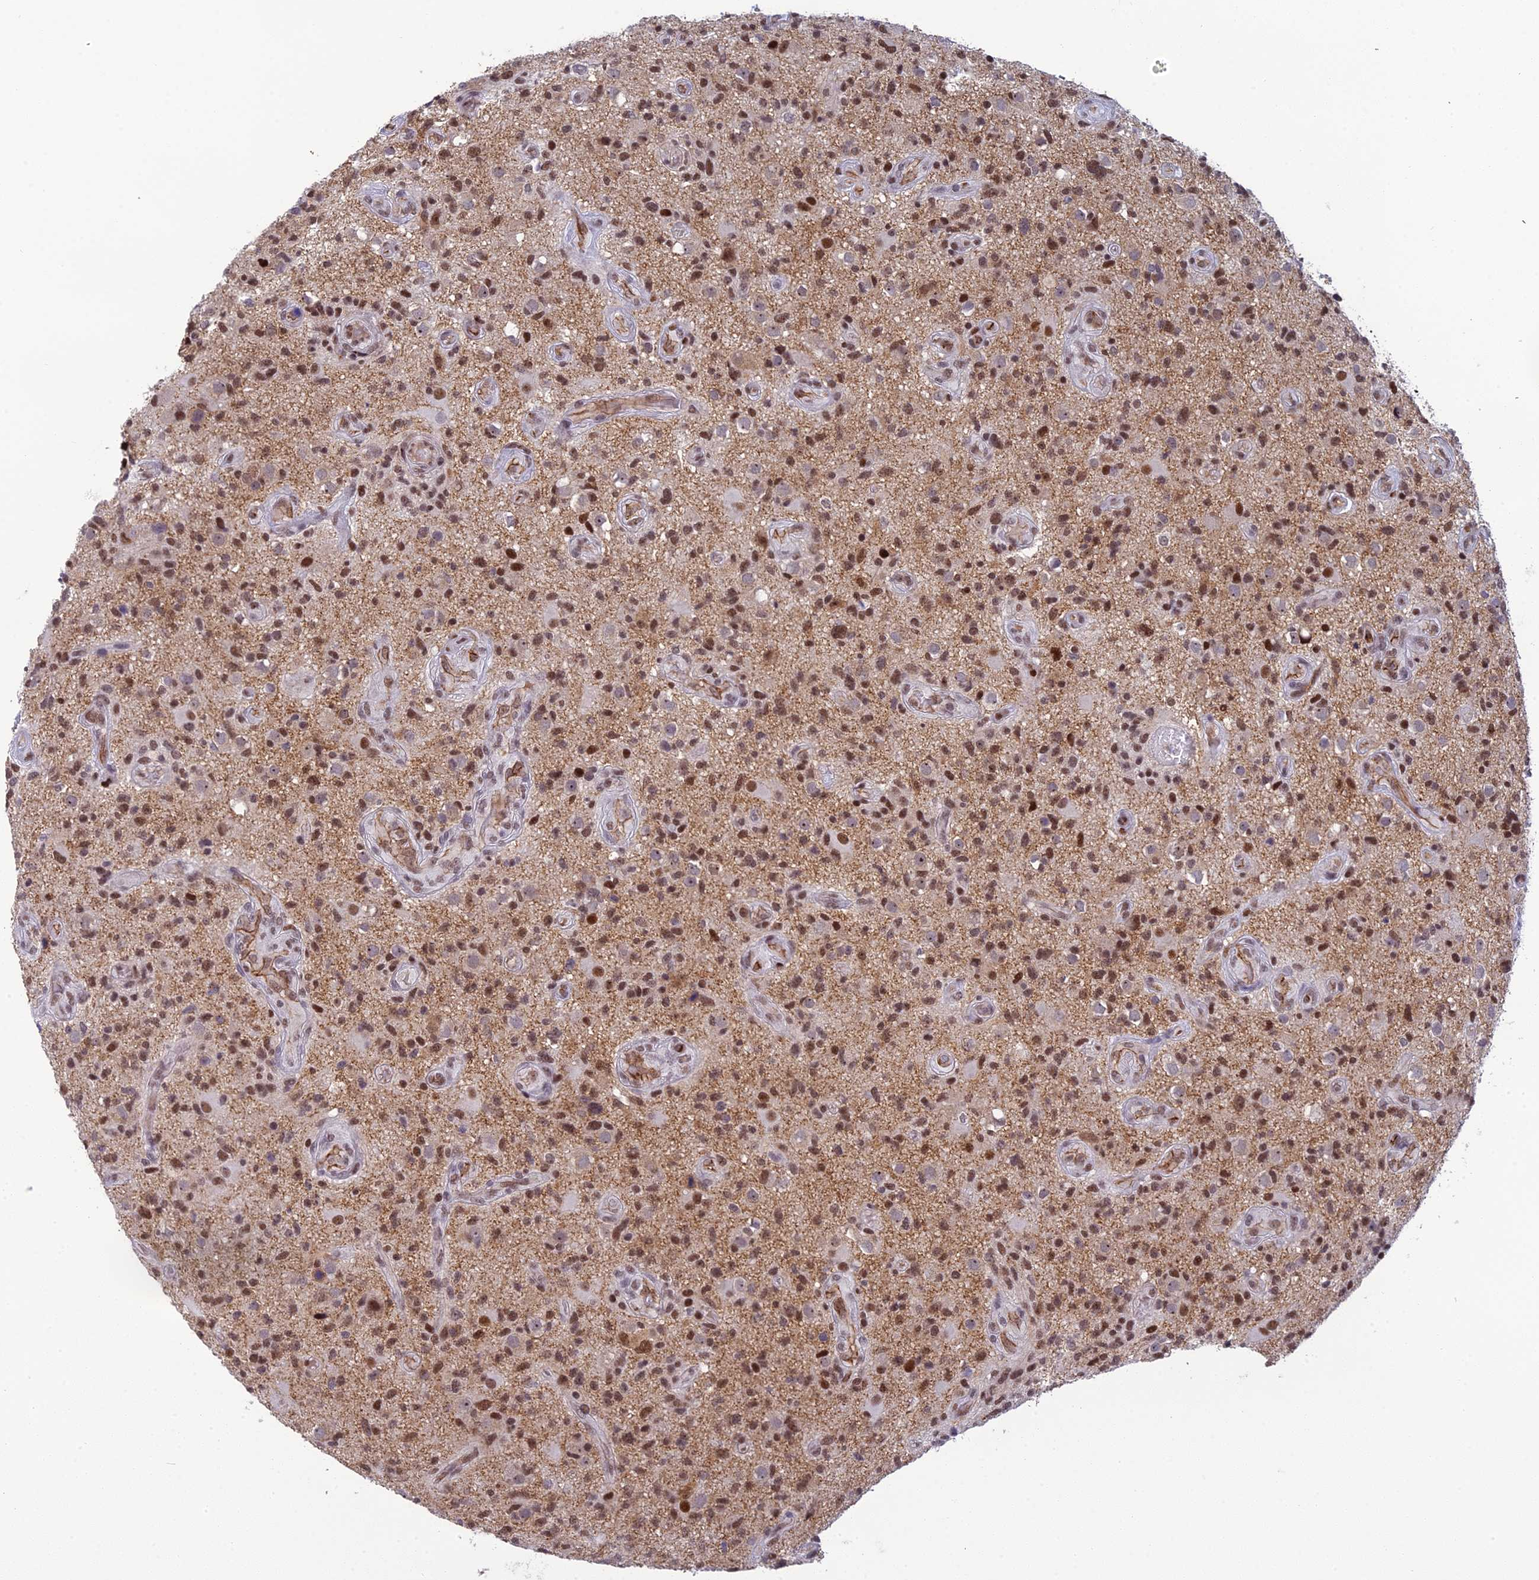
{"staining": {"intensity": "moderate", "quantity": ">75%", "location": "nuclear"}, "tissue": "glioma", "cell_type": "Tumor cells", "image_type": "cancer", "snomed": [{"axis": "morphology", "description": "Glioma, malignant, High grade"}, {"axis": "topography", "description": "Brain"}], "caption": "Immunohistochemical staining of malignant glioma (high-grade) exhibits medium levels of moderate nuclear protein positivity in about >75% of tumor cells.", "gene": "RANBP3", "patient": {"sex": "male", "age": 47}}